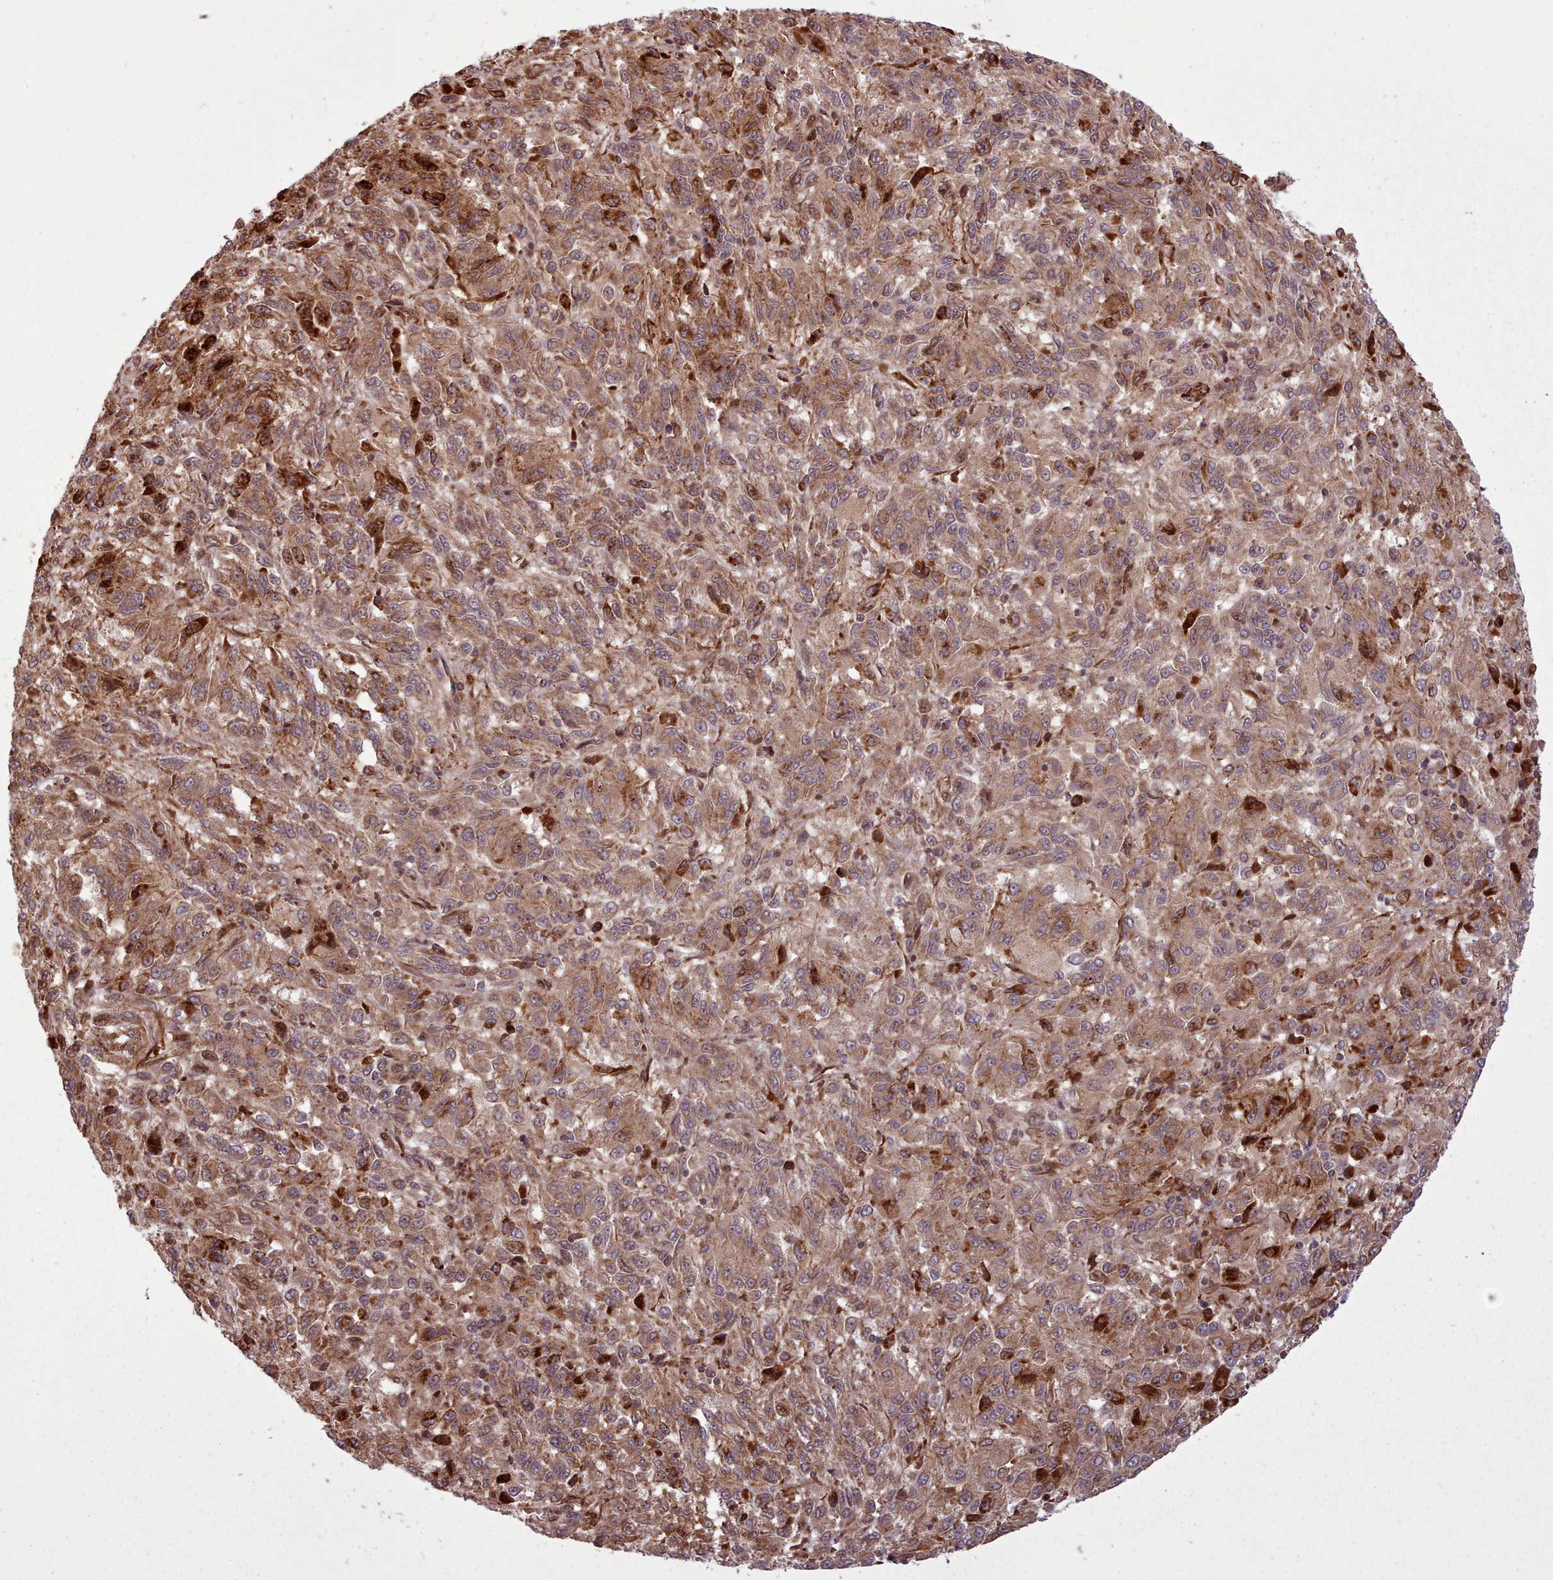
{"staining": {"intensity": "moderate", "quantity": ">75%", "location": "cytoplasmic/membranous,nuclear"}, "tissue": "melanoma", "cell_type": "Tumor cells", "image_type": "cancer", "snomed": [{"axis": "morphology", "description": "Malignant melanoma, Metastatic site"}, {"axis": "topography", "description": "Lung"}], "caption": "Immunohistochemical staining of malignant melanoma (metastatic site) demonstrates medium levels of moderate cytoplasmic/membranous and nuclear protein expression in about >75% of tumor cells. (brown staining indicates protein expression, while blue staining denotes nuclei).", "gene": "NLRP7", "patient": {"sex": "male", "age": 64}}